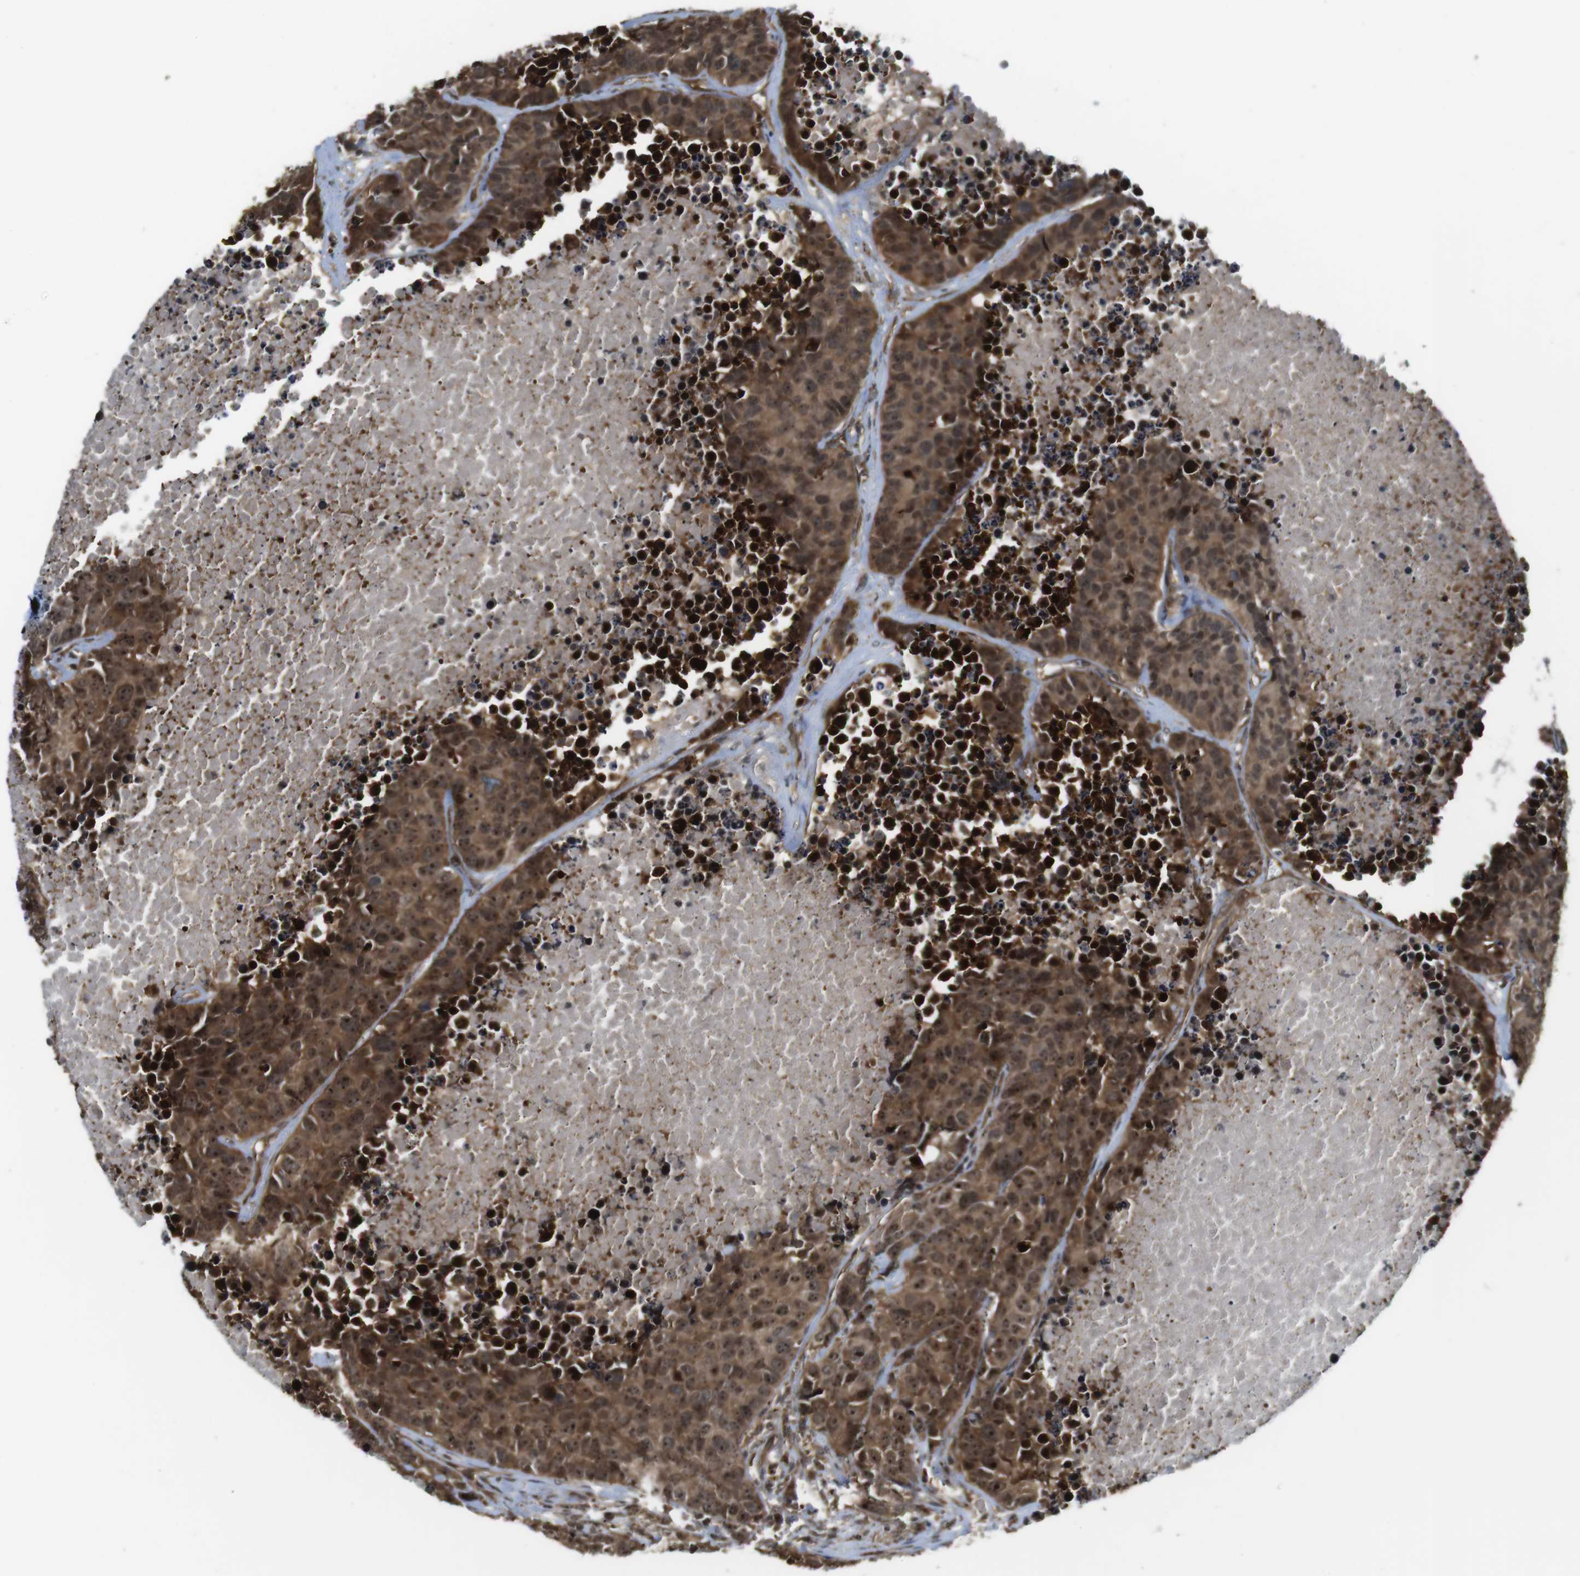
{"staining": {"intensity": "strong", "quantity": ">75%", "location": "cytoplasmic/membranous,nuclear"}, "tissue": "carcinoid", "cell_type": "Tumor cells", "image_type": "cancer", "snomed": [{"axis": "morphology", "description": "Carcinoid, malignant, NOS"}, {"axis": "topography", "description": "Lung"}], "caption": "A brown stain labels strong cytoplasmic/membranous and nuclear staining of a protein in carcinoid (malignant) tumor cells. Nuclei are stained in blue.", "gene": "CC2D1A", "patient": {"sex": "male", "age": 60}}